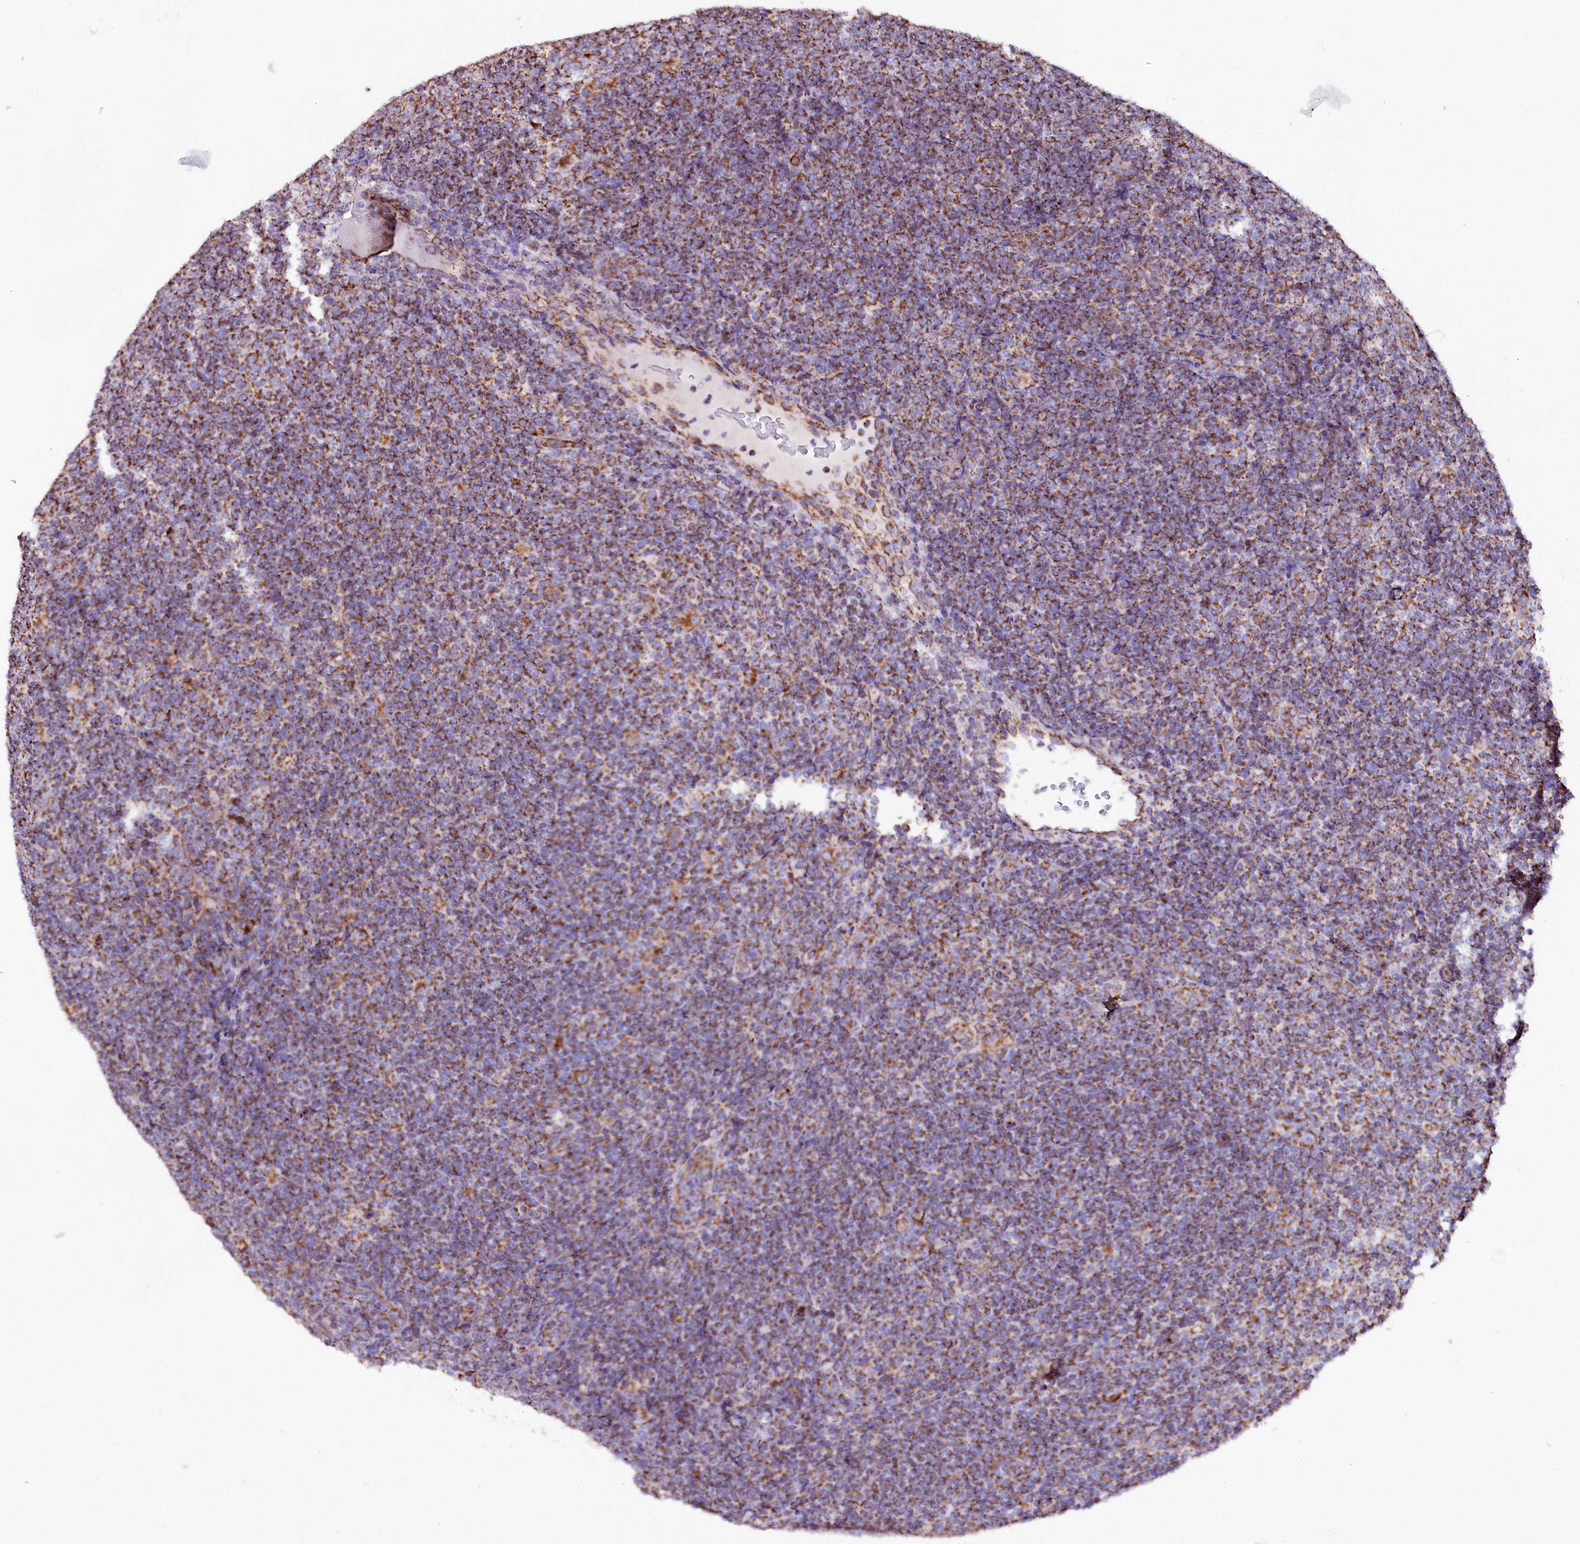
{"staining": {"intensity": "moderate", "quantity": ">75%", "location": "cytoplasmic/membranous"}, "tissue": "lymphoma", "cell_type": "Tumor cells", "image_type": "cancer", "snomed": [{"axis": "morphology", "description": "Hodgkin's disease, NOS"}, {"axis": "topography", "description": "Lymph node"}], "caption": "The micrograph displays staining of Hodgkin's disease, revealing moderate cytoplasmic/membranous protein positivity (brown color) within tumor cells. (DAB (3,3'-diaminobenzidine) = brown stain, brightfield microscopy at high magnification).", "gene": "APLP2", "patient": {"sex": "female", "age": 57}}